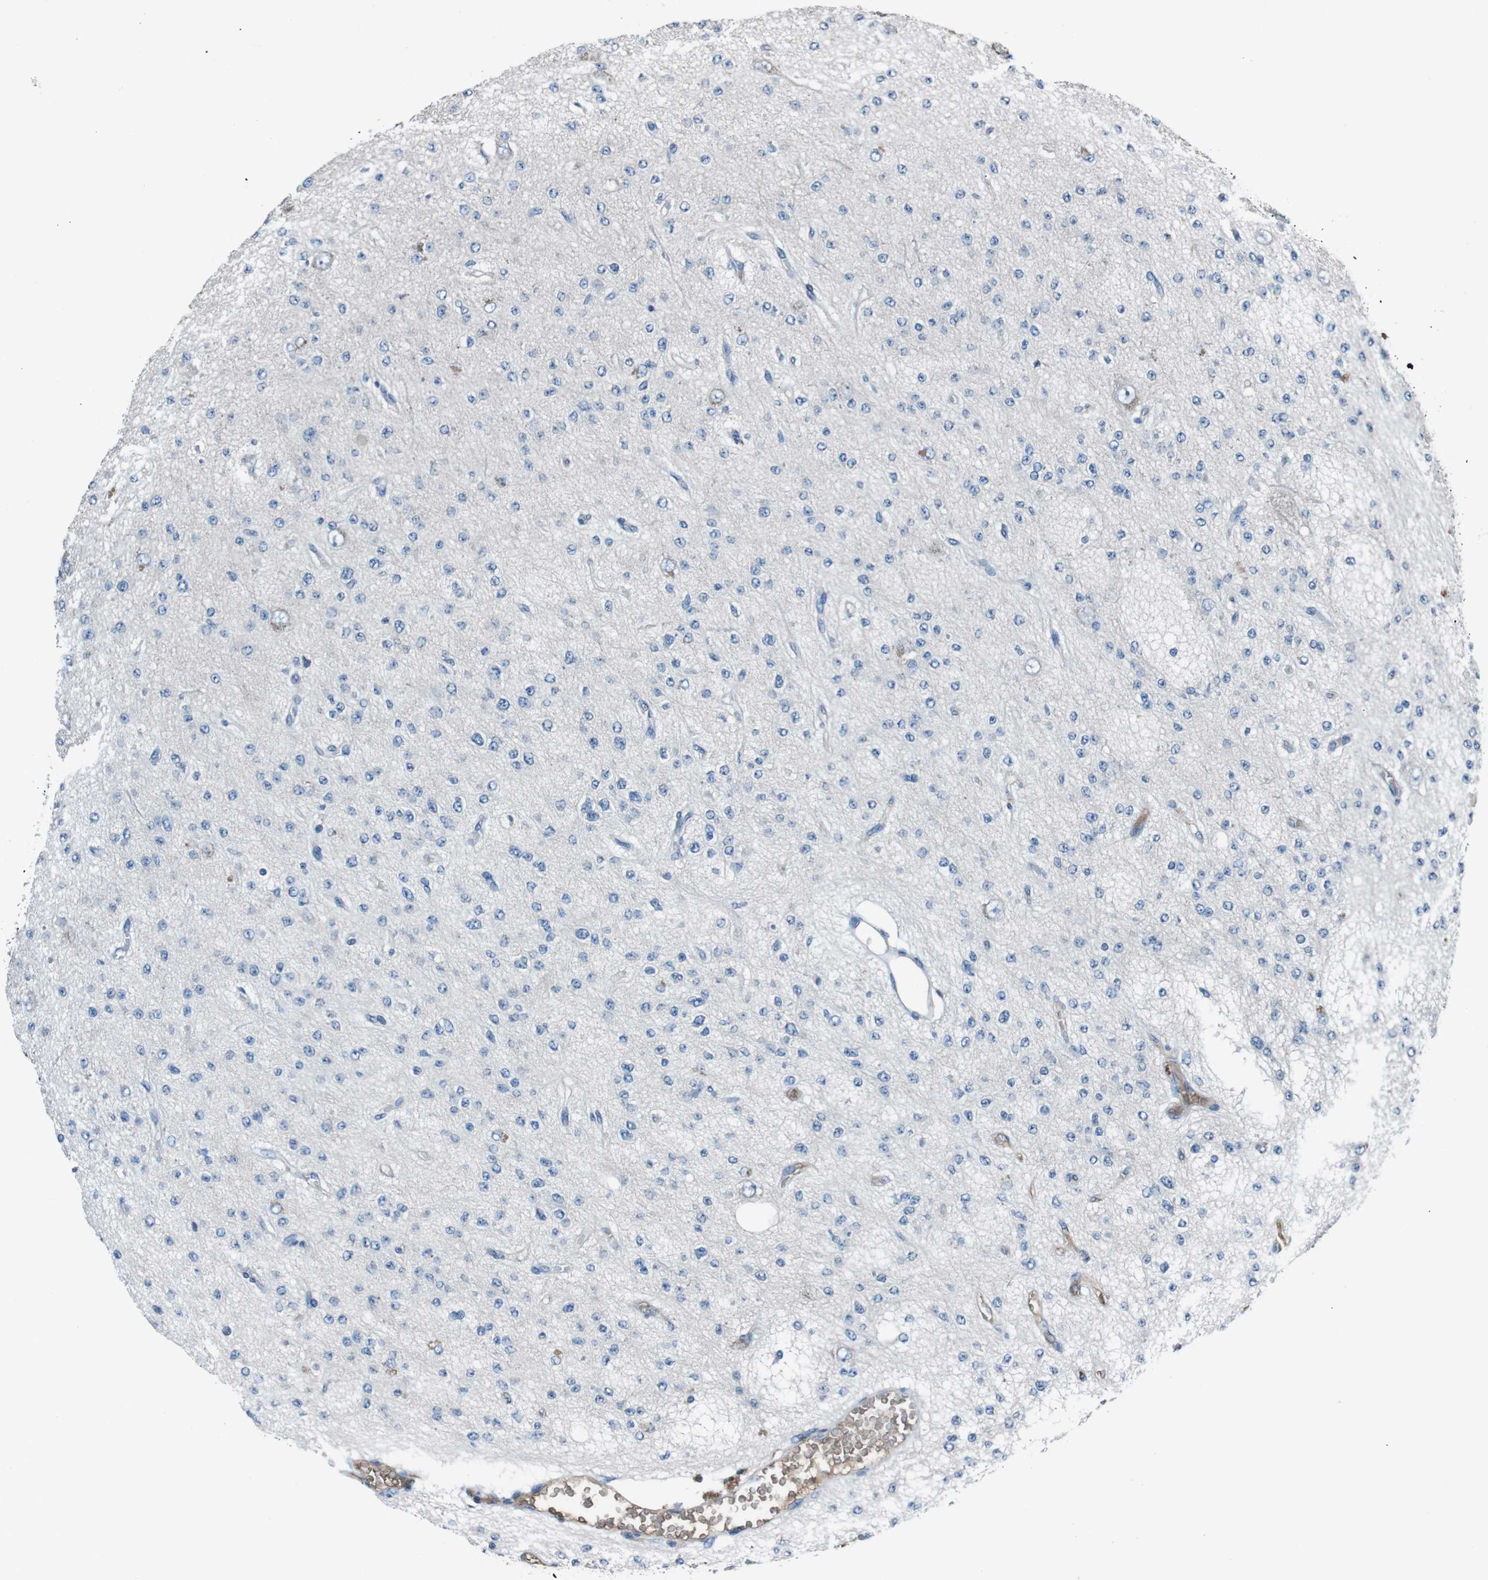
{"staining": {"intensity": "weak", "quantity": "<25%", "location": "cytoplasmic/membranous"}, "tissue": "glioma", "cell_type": "Tumor cells", "image_type": "cancer", "snomed": [{"axis": "morphology", "description": "Glioma, malignant, Low grade"}, {"axis": "topography", "description": "Brain"}], "caption": "Glioma stained for a protein using IHC reveals no staining tumor cells.", "gene": "LEP", "patient": {"sex": "male", "age": 38}}